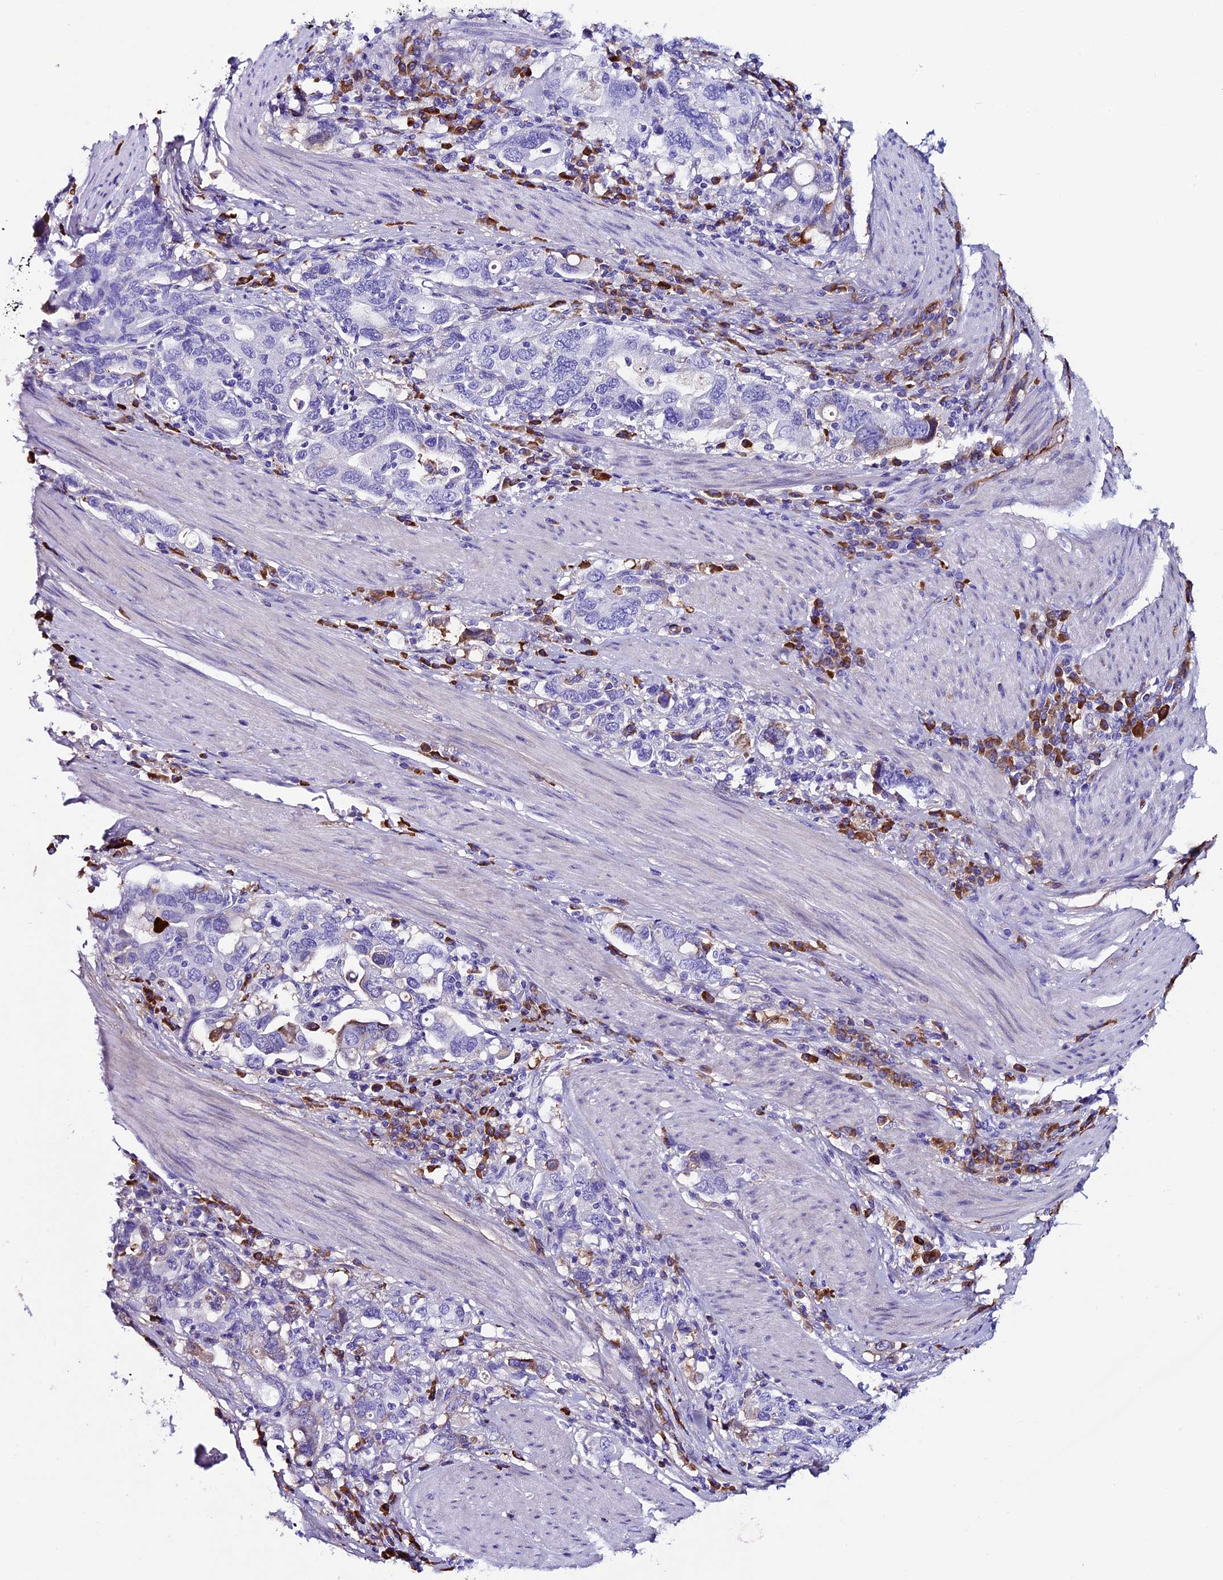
{"staining": {"intensity": "negative", "quantity": "none", "location": "none"}, "tissue": "stomach cancer", "cell_type": "Tumor cells", "image_type": "cancer", "snomed": [{"axis": "morphology", "description": "Adenocarcinoma, NOS"}, {"axis": "topography", "description": "Stomach, upper"}, {"axis": "topography", "description": "Stomach"}], "caption": "Tumor cells are negative for brown protein staining in stomach cancer (adenocarcinoma).", "gene": "IGSF6", "patient": {"sex": "male", "age": 62}}